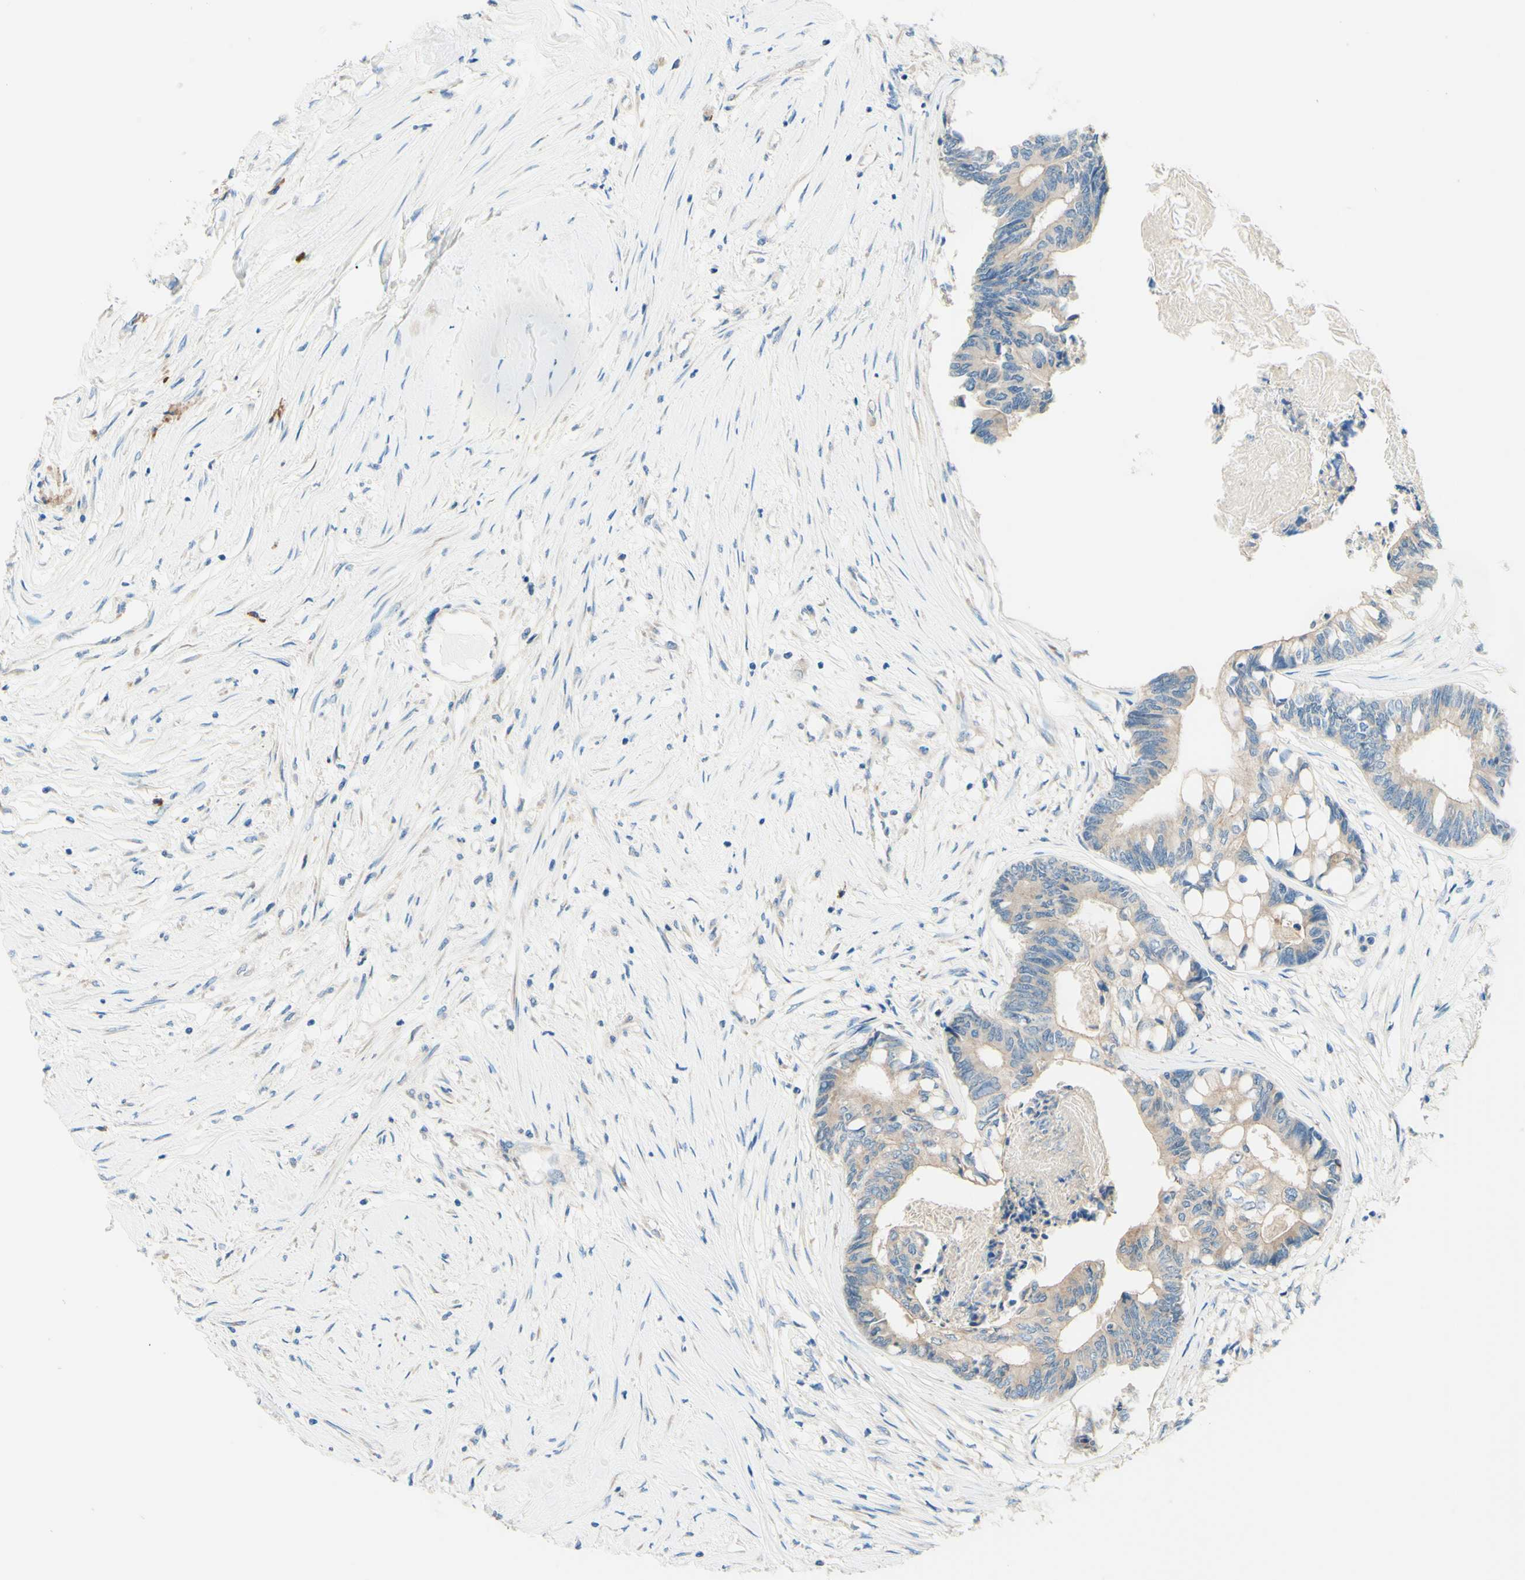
{"staining": {"intensity": "weak", "quantity": ">75%", "location": "cytoplasmic/membranous"}, "tissue": "colorectal cancer", "cell_type": "Tumor cells", "image_type": "cancer", "snomed": [{"axis": "morphology", "description": "Adenocarcinoma, NOS"}, {"axis": "topography", "description": "Rectum"}], "caption": "Colorectal adenocarcinoma tissue demonstrates weak cytoplasmic/membranous expression in approximately >75% of tumor cells, visualized by immunohistochemistry. Immunohistochemistry (ihc) stains the protein of interest in brown and the nuclei are stained blue.", "gene": "PASD1", "patient": {"sex": "male", "age": 63}}